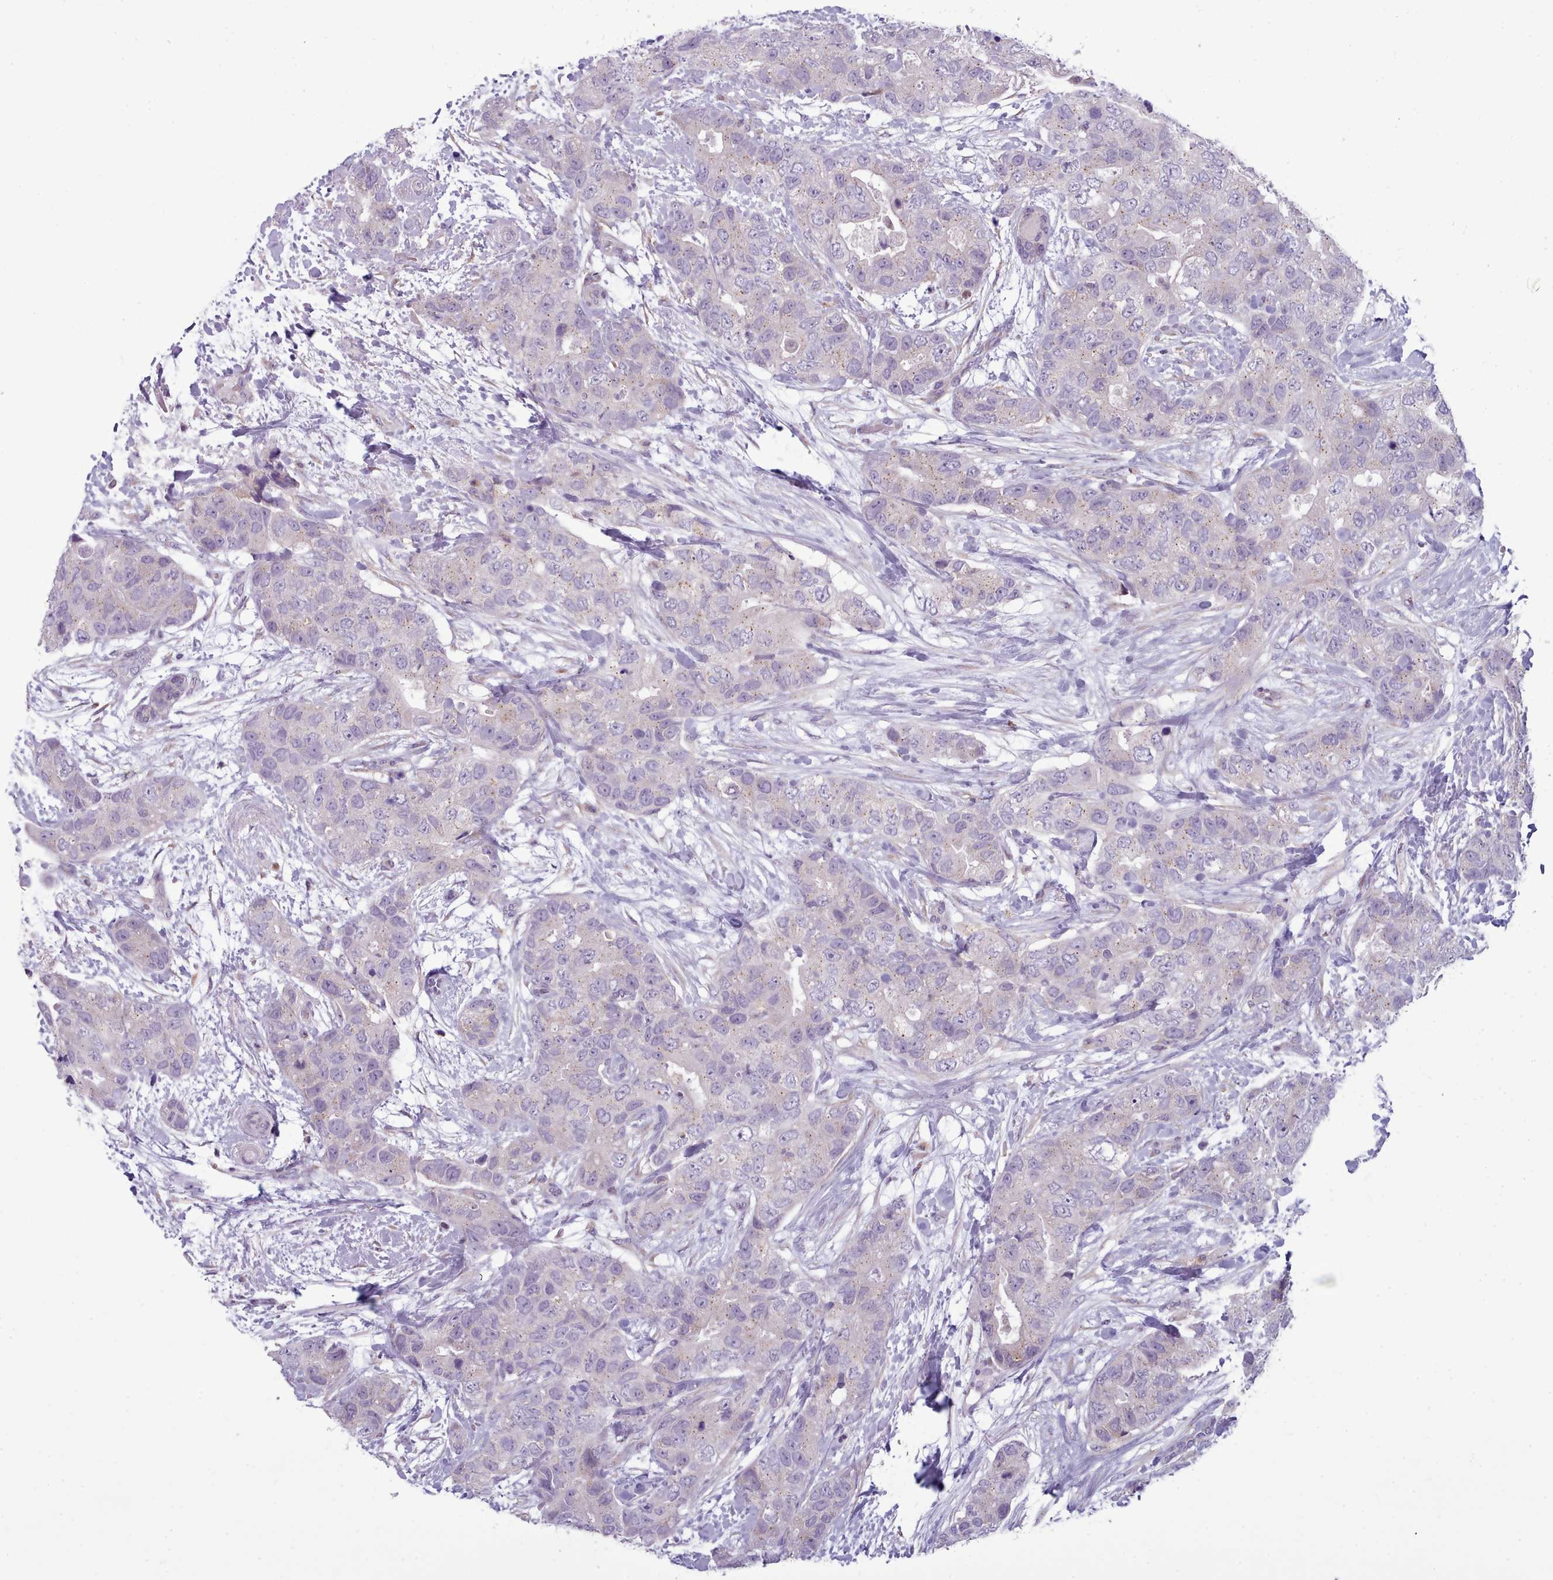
{"staining": {"intensity": "negative", "quantity": "none", "location": "none"}, "tissue": "breast cancer", "cell_type": "Tumor cells", "image_type": "cancer", "snomed": [{"axis": "morphology", "description": "Duct carcinoma"}, {"axis": "topography", "description": "Breast"}], "caption": "DAB (3,3'-diaminobenzidine) immunohistochemical staining of human breast cancer exhibits no significant staining in tumor cells.", "gene": "MYRFL", "patient": {"sex": "female", "age": 62}}